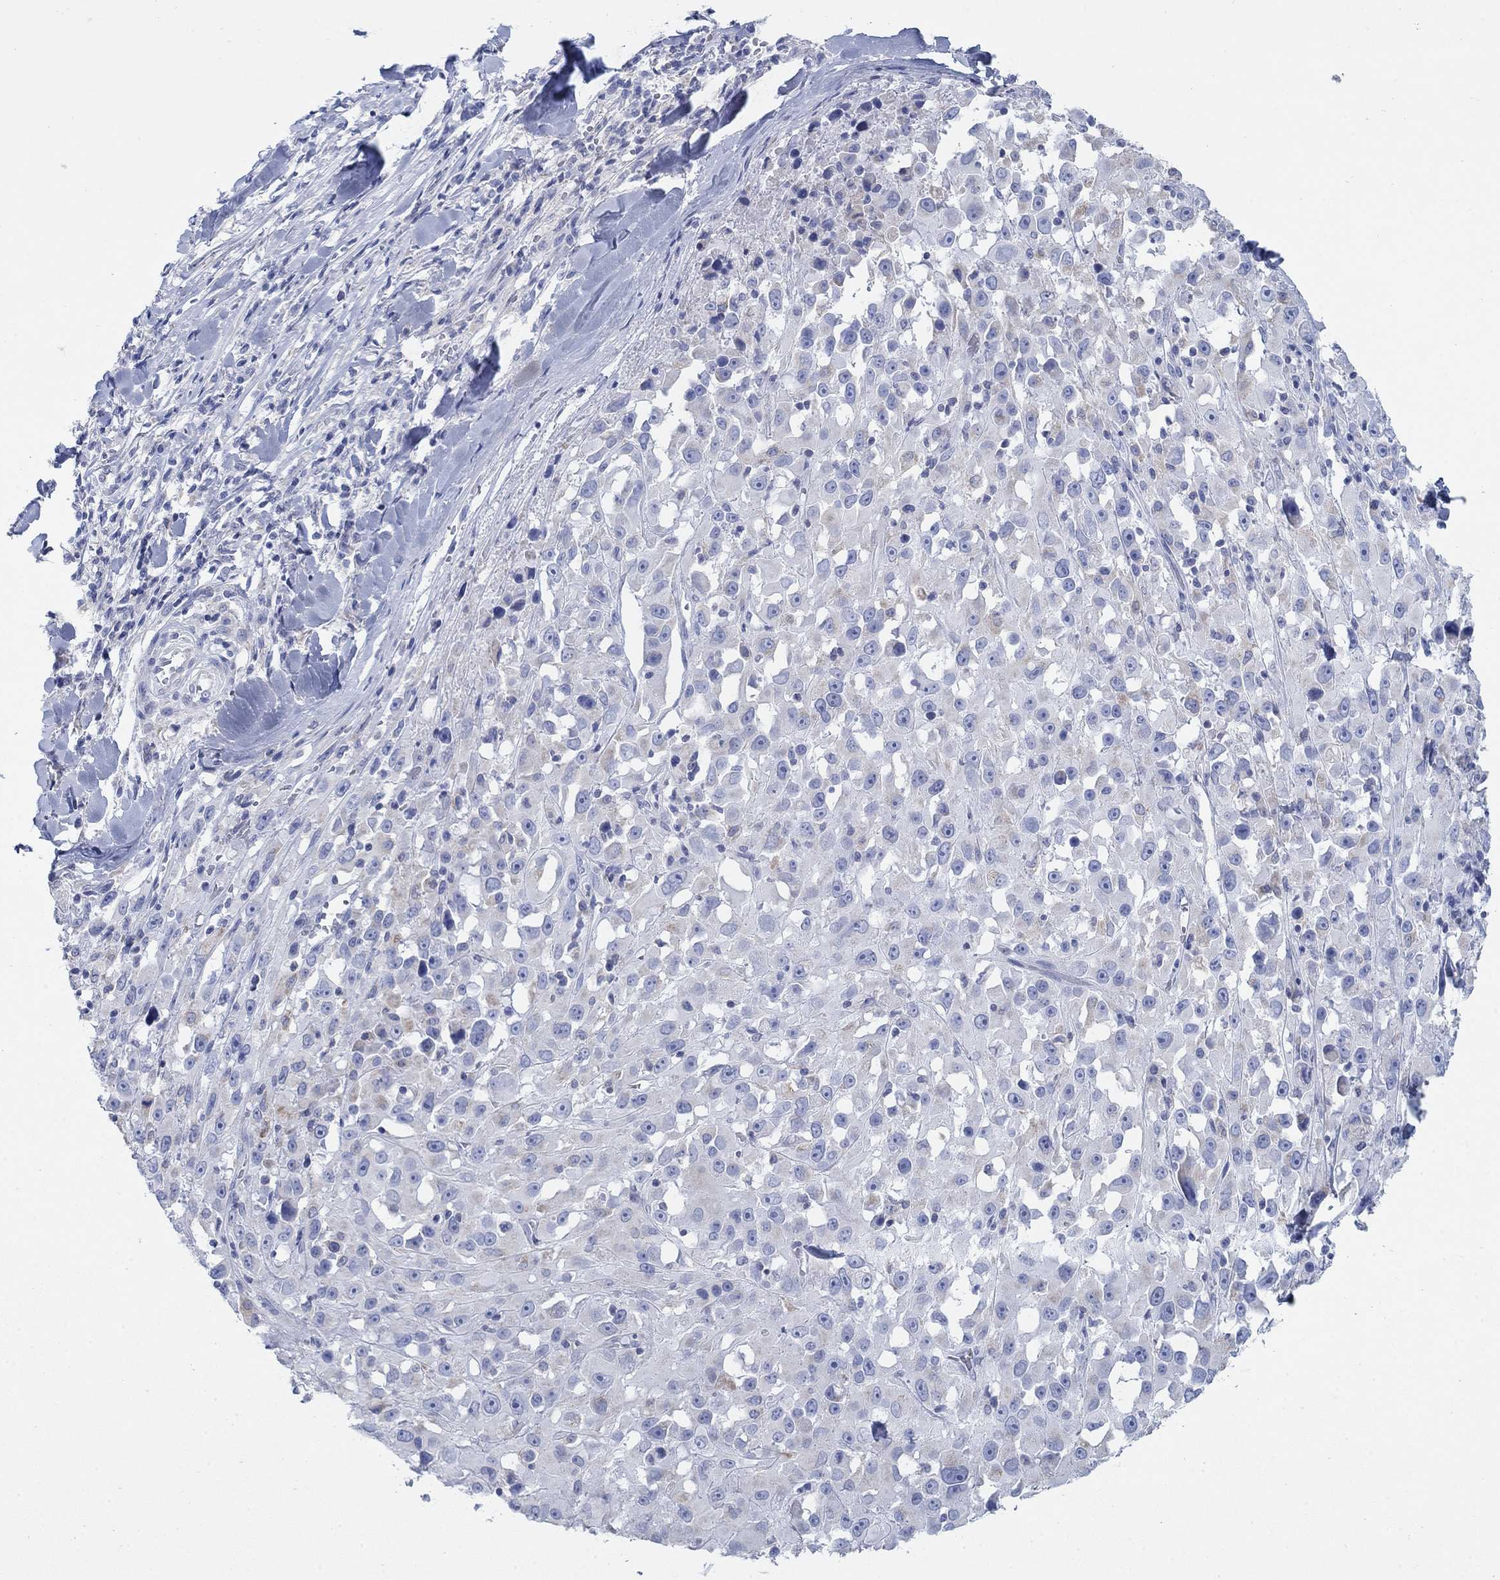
{"staining": {"intensity": "negative", "quantity": "none", "location": "none"}, "tissue": "melanoma", "cell_type": "Tumor cells", "image_type": "cancer", "snomed": [{"axis": "morphology", "description": "Malignant melanoma, Metastatic site"}, {"axis": "topography", "description": "Lymph node"}], "caption": "Tumor cells show no significant protein staining in melanoma. (DAB (3,3'-diaminobenzidine) immunohistochemistry, high magnification).", "gene": "SCCPDH", "patient": {"sex": "male", "age": 50}}